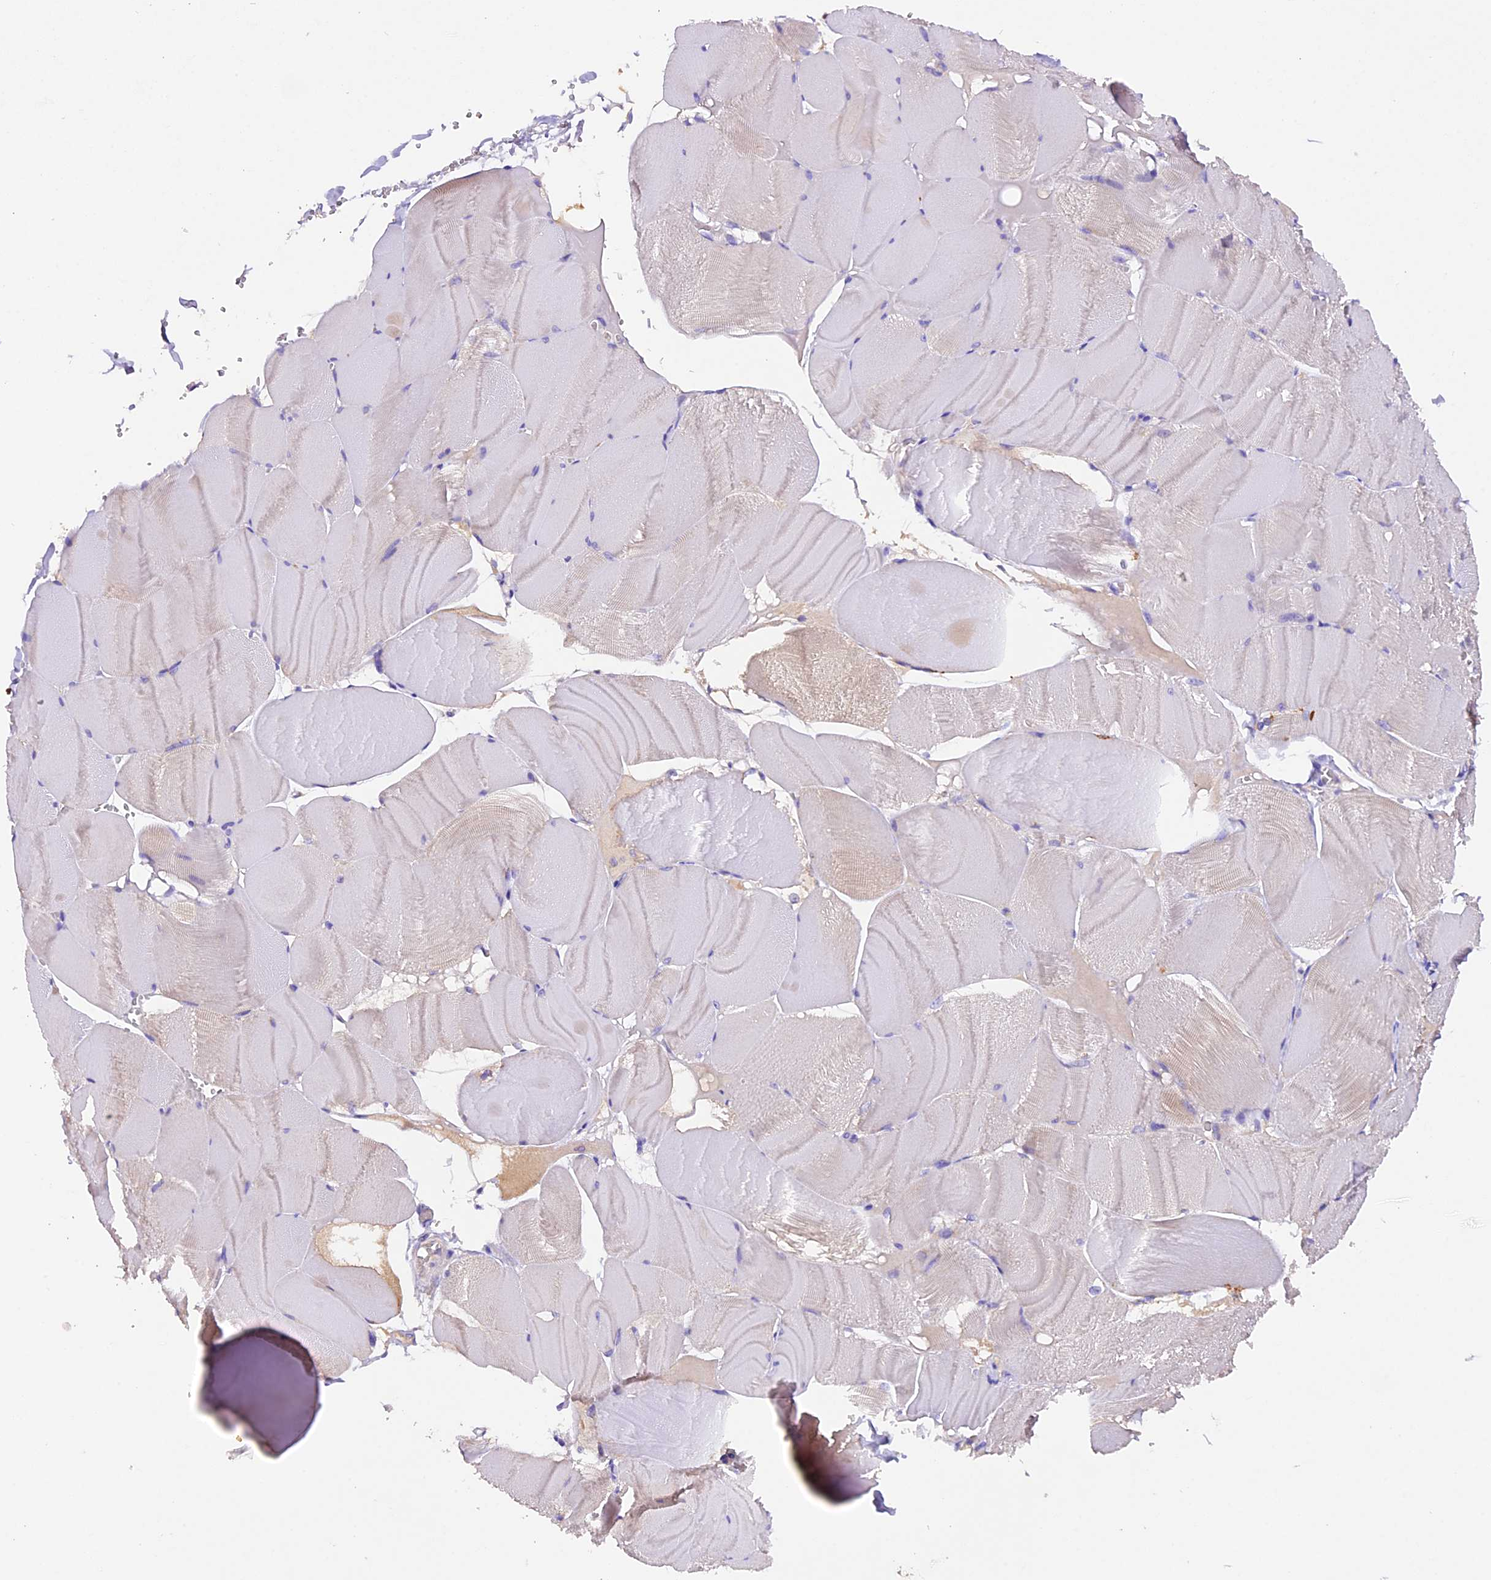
{"staining": {"intensity": "negative", "quantity": "none", "location": "none"}, "tissue": "skeletal muscle", "cell_type": "Myocytes", "image_type": "normal", "snomed": [{"axis": "morphology", "description": "Normal tissue, NOS"}, {"axis": "morphology", "description": "Basal cell carcinoma"}, {"axis": "topography", "description": "Skeletal muscle"}], "caption": "High magnification brightfield microscopy of benign skeletal muscle stained with DAB (brown) and counterstained with hematoxylin (blue): myocytes show no significant staining. (Immunohistochemistry, brightfield microscopy, high magnification).", "gene": "SIX5", "patient": {"sex": "female", "age": 64}}